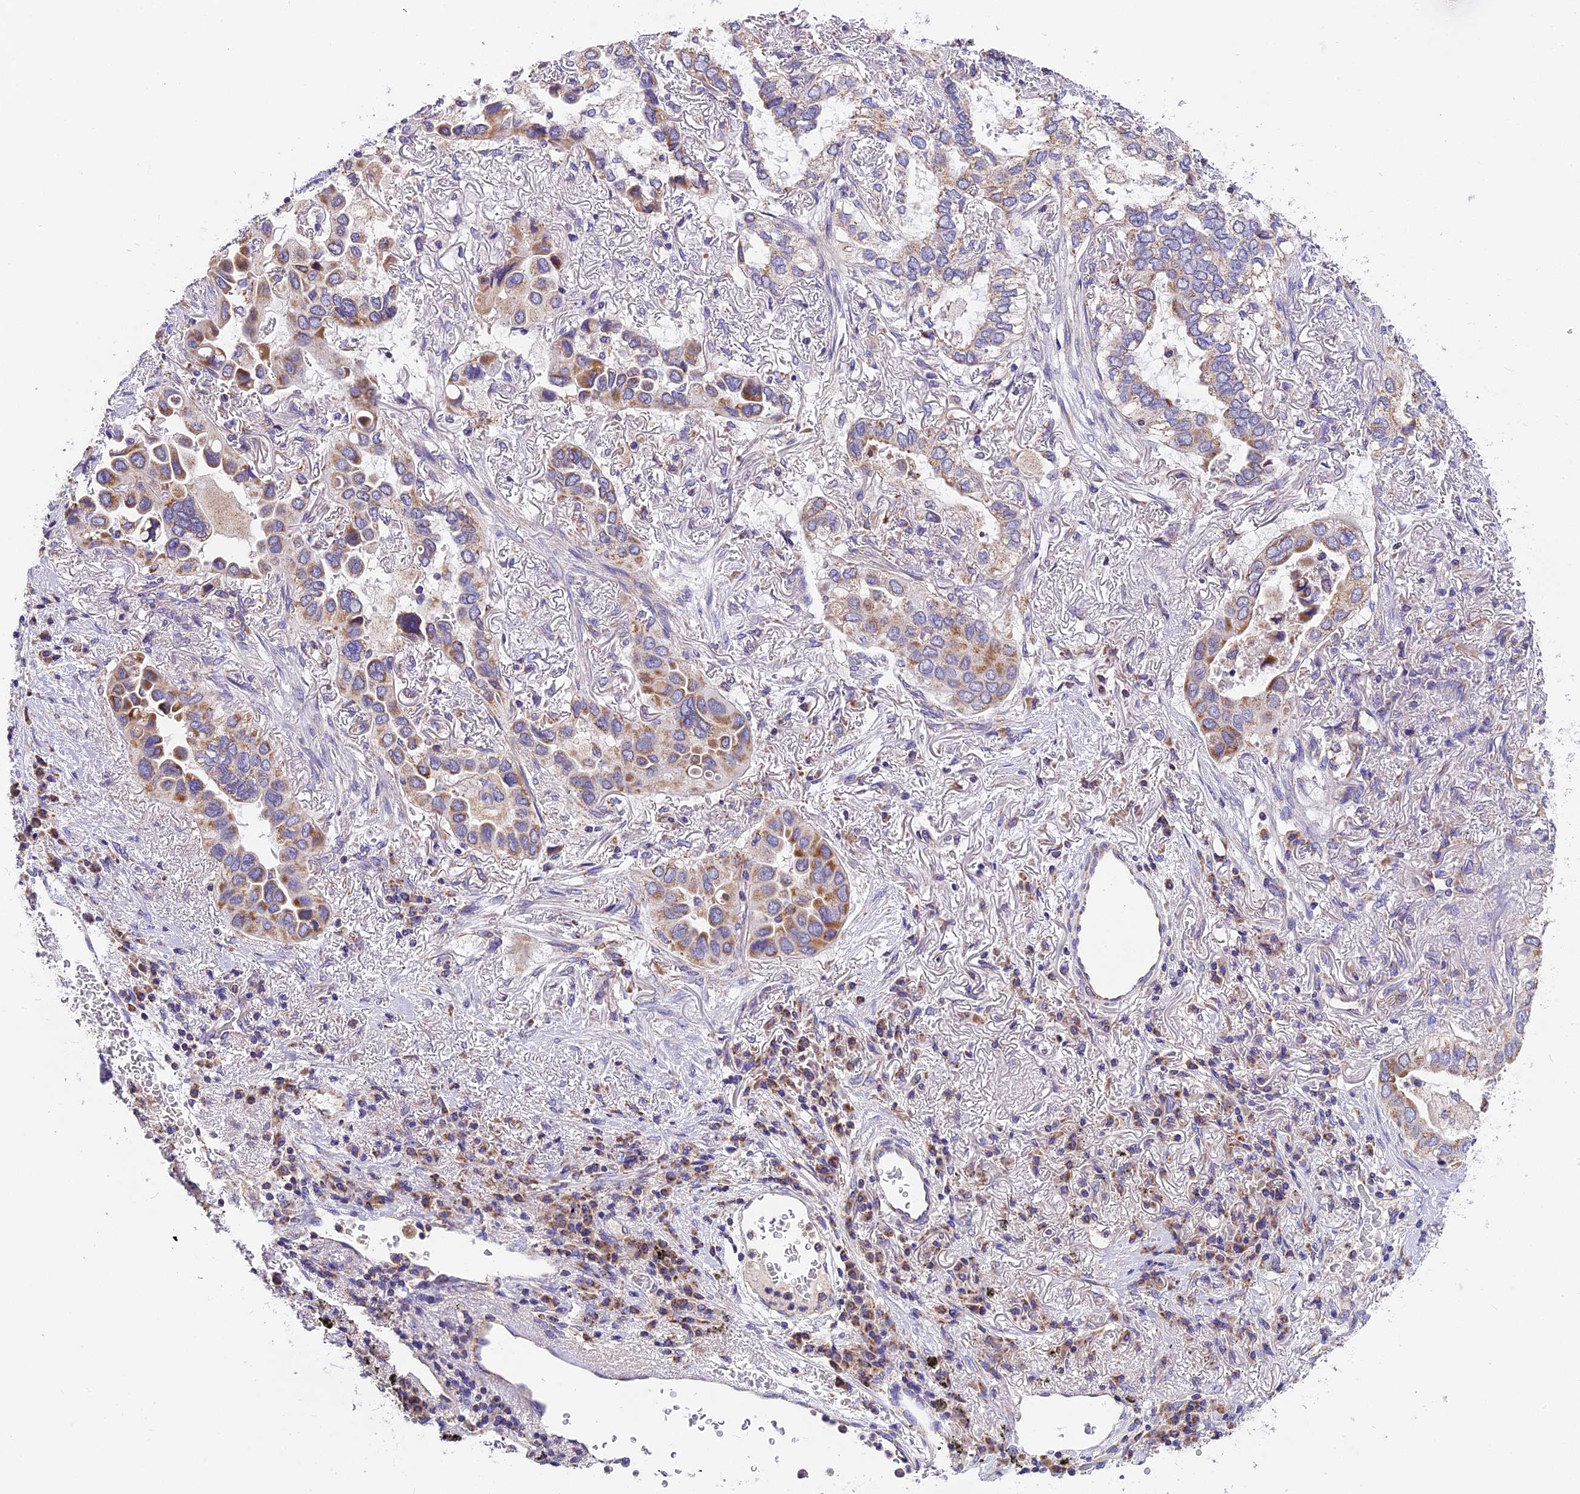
{"staining": {"intensity": "moderate", "quantity": "25%-75%", "location": "cytoplasmic/membranous"}, "tissue": "lung cancer", "cell_type": "Tumor cells", "image_type": "cancer", "snomed": [{"axis": "morphology", "description": "Adenocarcinoma, NOS"}, {"axis": "topography", "description": "Lung"}], "caption": "Immunohistochemistry of adenocarcinoma (lung) exhibits medium levels of moderate cytoplasmic/membranous positivity in about 25%-75% of tumor cells. The protein of interest is shown in brown color, while the nuclei are stained blue.", "gene": "MGME1", "patient": {"sex": "female", "age": 76}}